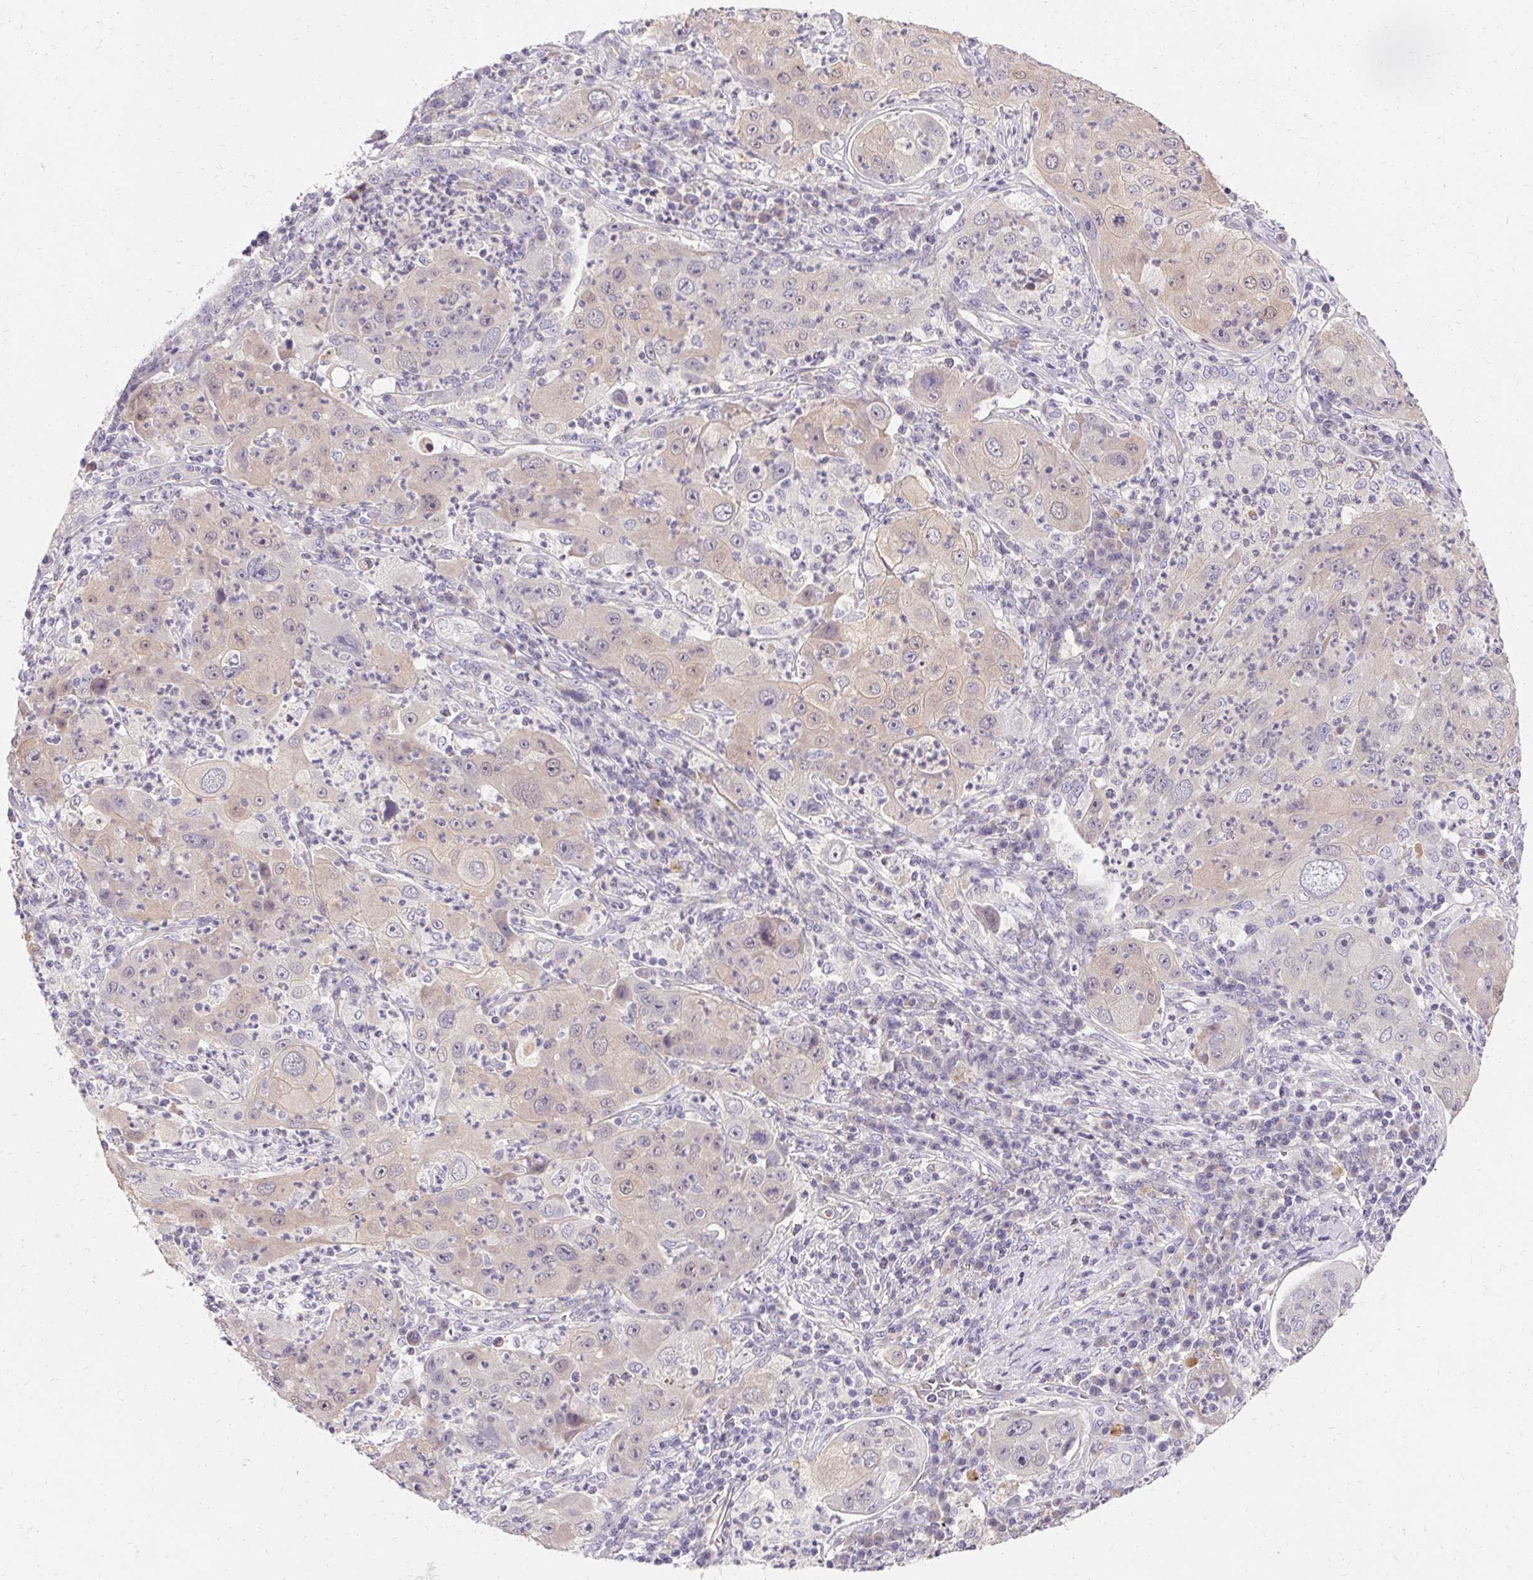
{"staining": {"intensity": "negative", "quantity": "none", "location": "none"}, "tissue": "lung cancer", "cell_type": "Tumor cells", "image_type": "cancer", "snomed": [{"axis": "morphology", "description": "Squamous cell carcinoma, NOS"}, {"axis": "topography", "description": "Lung"}], "caption": "A histopathology image of human squamous cell carcinoma (lung) is negative for staining in tumor cells.", "gene": "TRIP13", "patient": {"sex": "female", "age": 59}}